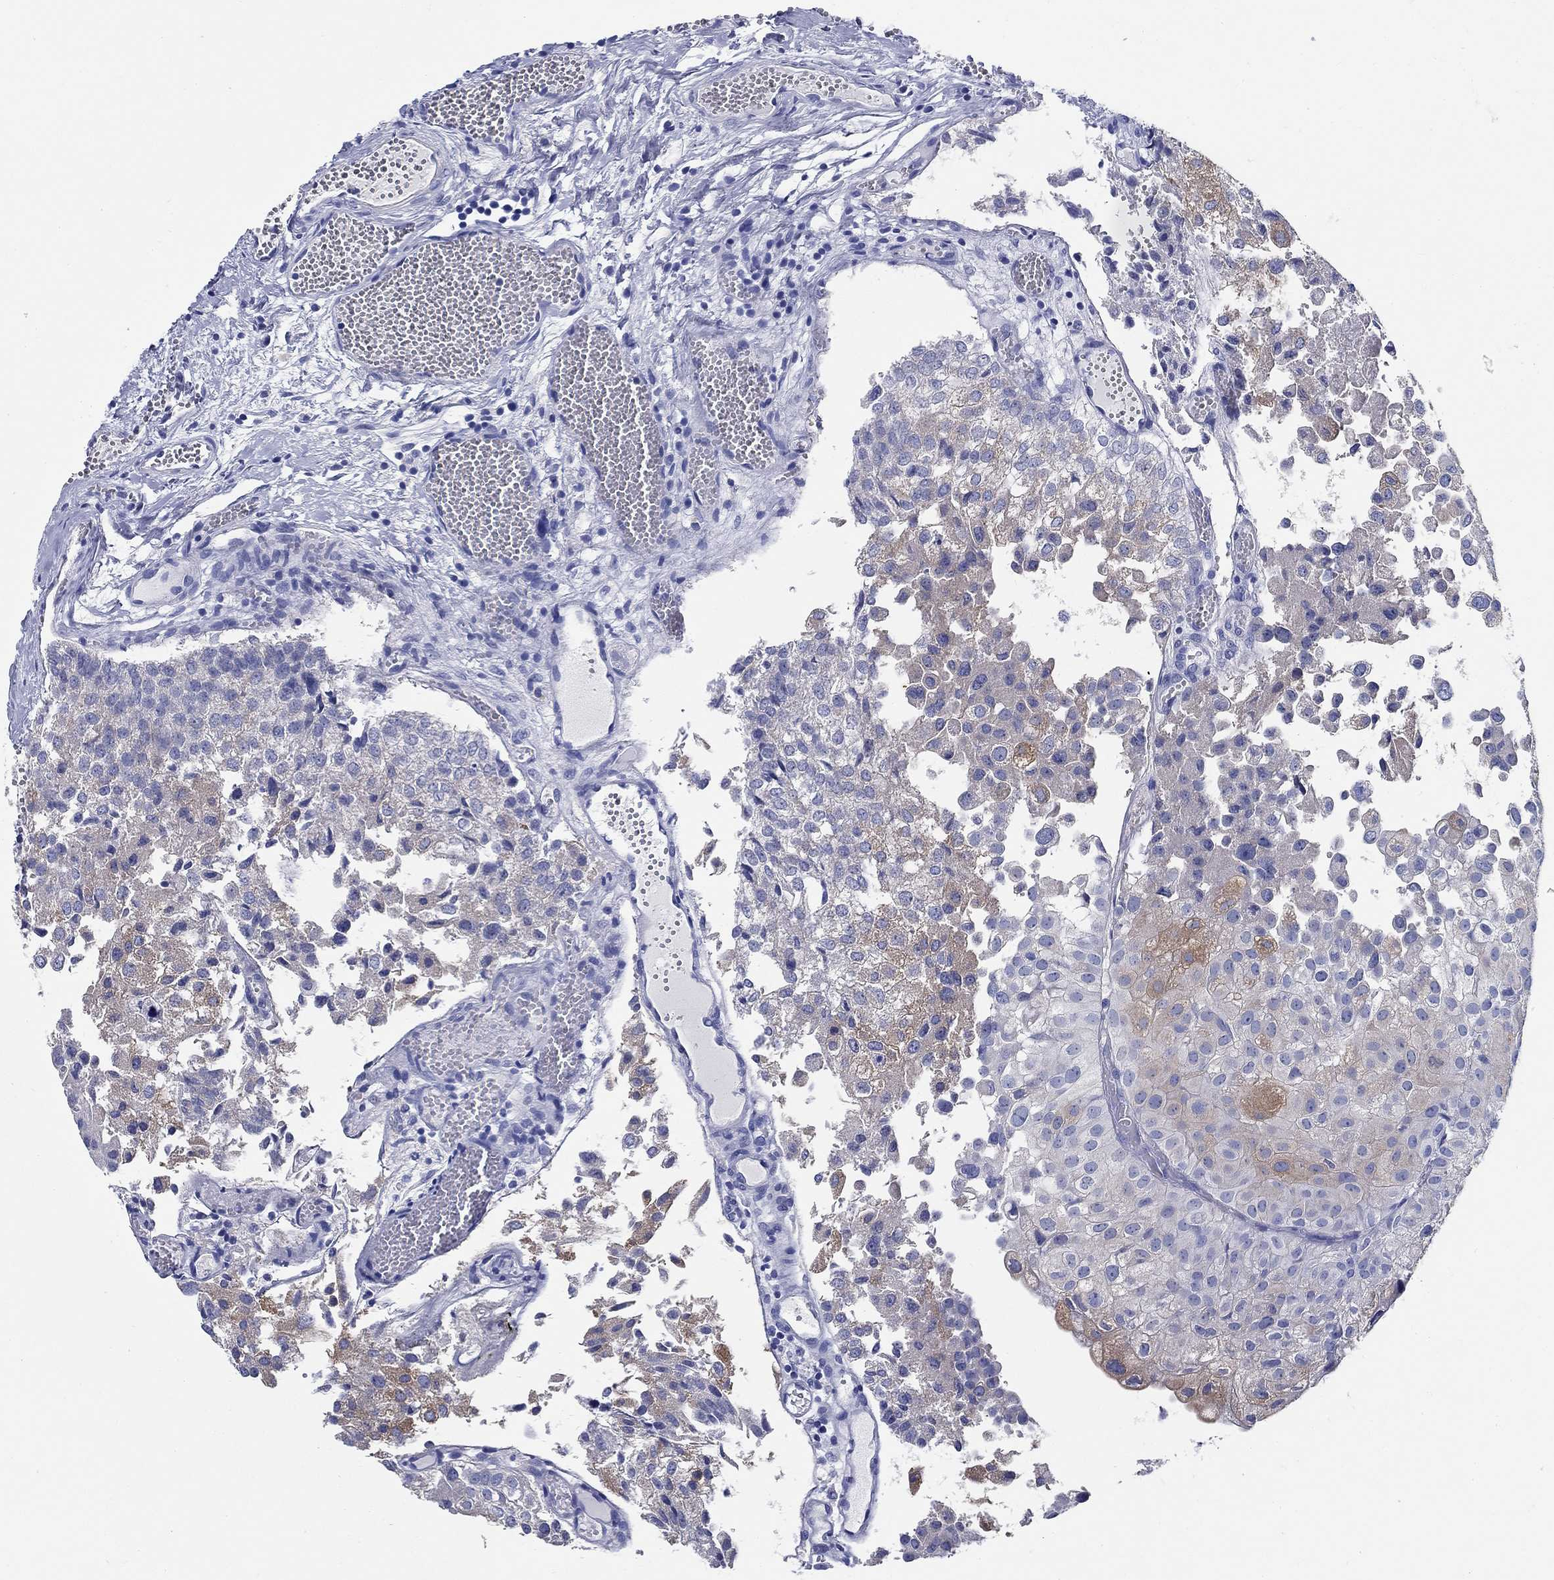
{"staining": {"intensity": "moderate", "quantity": "25%-75%", "location": "cytoplasmic/membranous"}, "tissue": "urothelial cancer", "cell_type": "Tumor cells", "image_type": "cancer", "snomed": [{"axis": "morphology", "description": "Urothelial carcinoma, Low grade"}, {"axis": "topography", "description": "Urinary bladder"}], "caption": "A brown stain labels moderate cytoplasmic/membranous staining of a protein in human urothelial carcinoma (low-grade) tumor cells.", "gene": "RAP1GAP", "patient": {"sex": "female", "age": 78}}